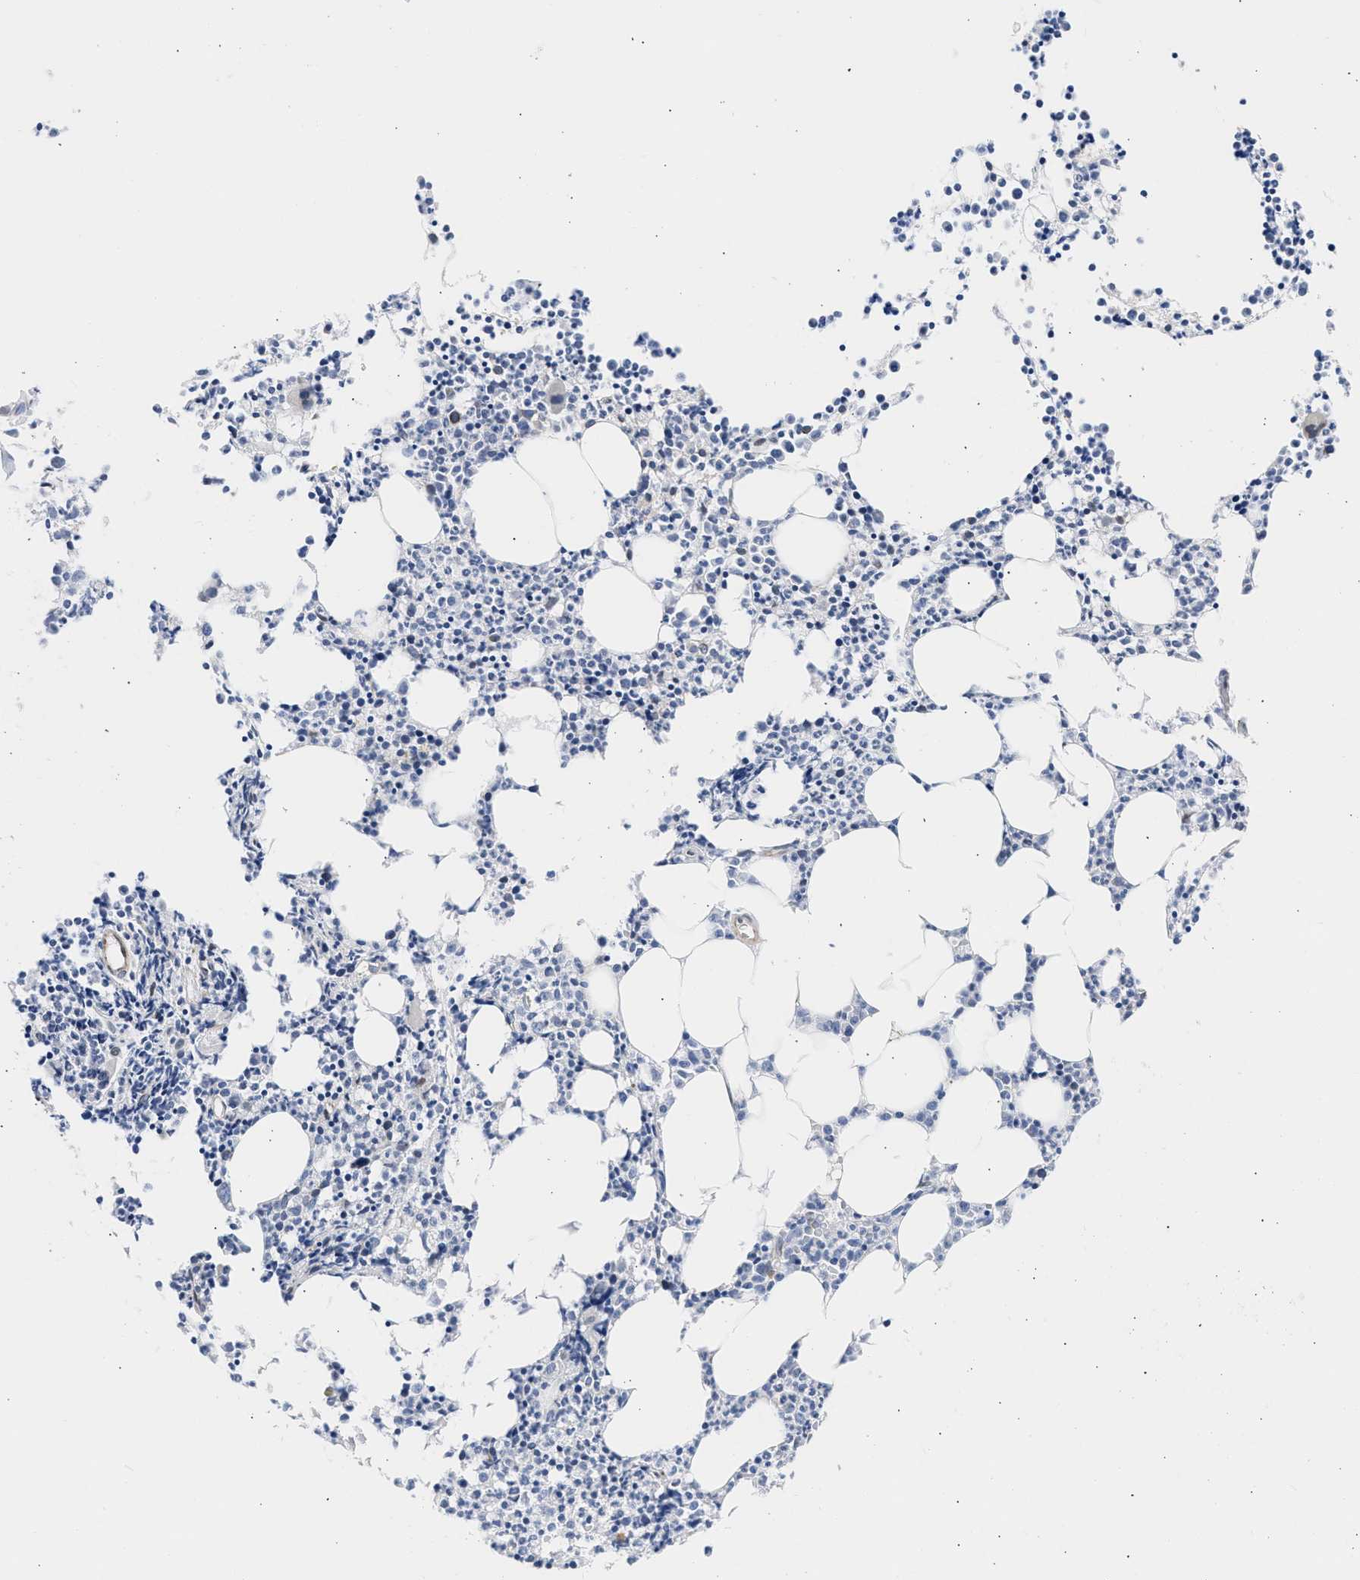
{"staining": {"intensity": "weak", "quantity": "<25%", "location": "cytoplasmic/membranous,nuclear"}, "tissue": "bone marrow", "cell_type": "Hematopoietic cells", "image_type": "normal", "snomed": [{"axis": "morphology", "description": "Normal tissue, NOS"}, {"axis": "morphology", "description": "Inflammation, NOS"}, {"axis": "topography", "description": "Bone marrow"}], "caption": "Normal bone marrow was stained to show a protein in brown. There is no significant expression in hematopoietic cells. (Immunohistochemistry (ihc), brightfield microscopy, high magnification).", "gene": "NUP35", "patient": {"sex": "female", "age": 53}}